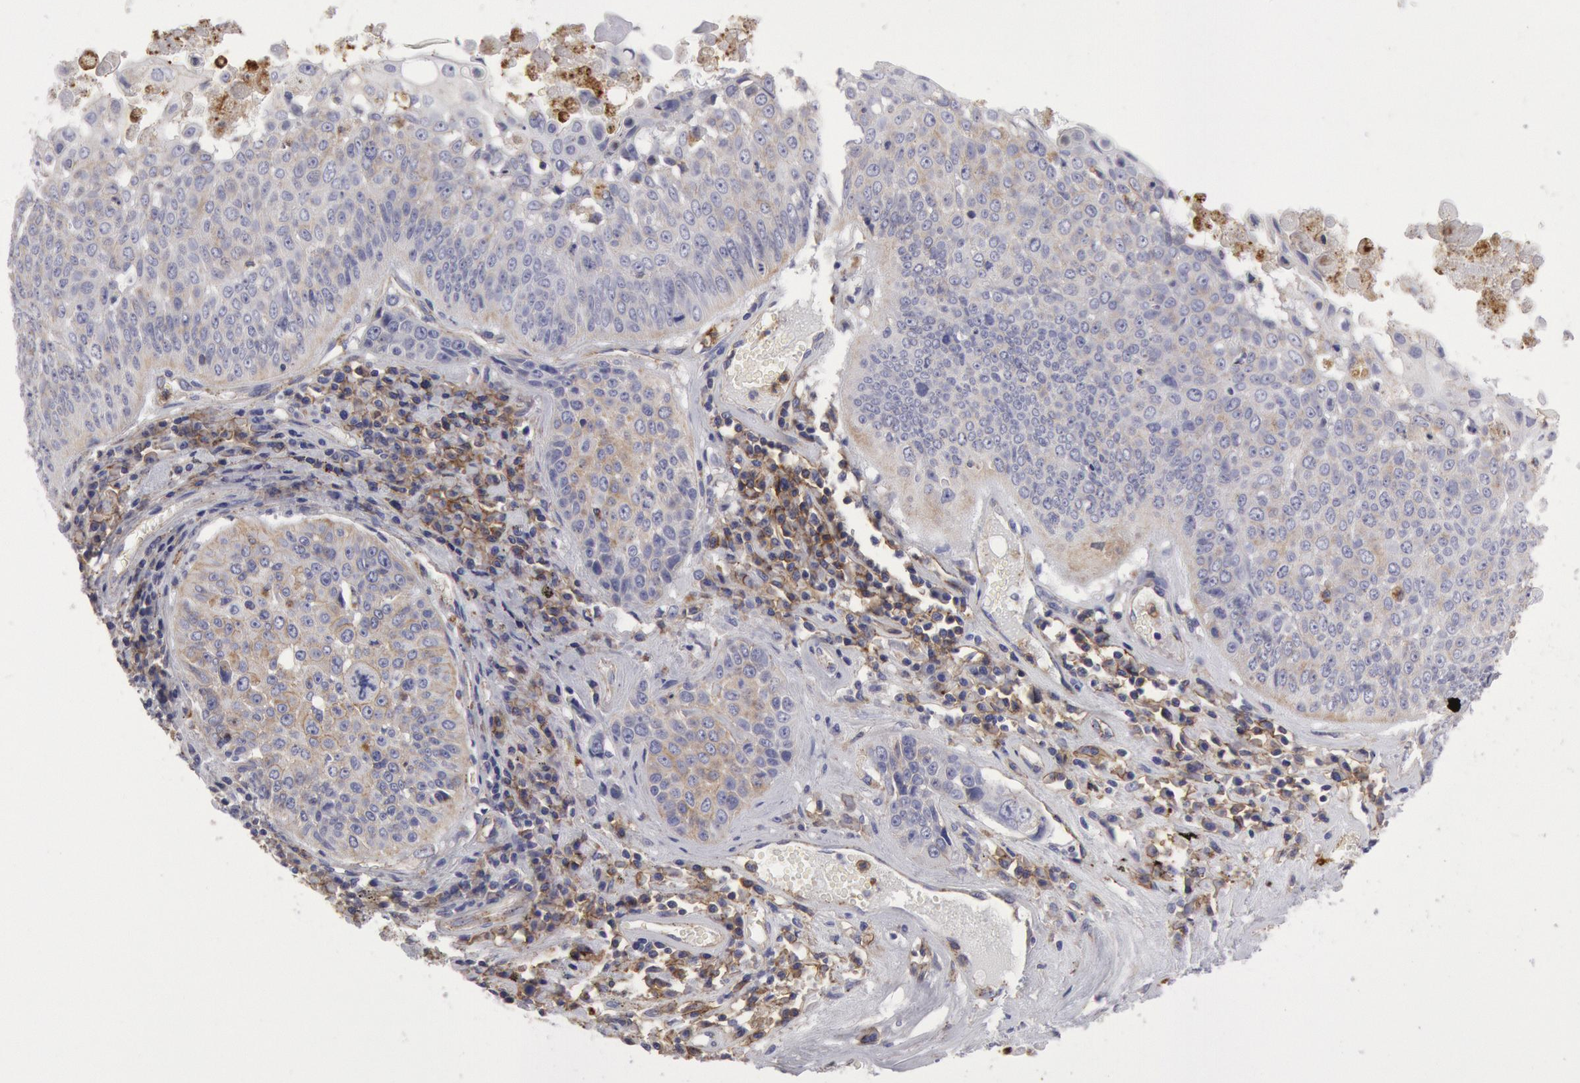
{"staining": {"intensity": "negative", "quantity": "none", "location": "none"}, "tissue": "lung cancer", "cell_type": "Tumor cells", "image_type": "cancer", "snomed": [{"axis": "morphology", "description": "Adenocarcinoma, NOS"}, {"axis": "topography", "description": "Lung"}], "caption": "IHC histopathology image of neoplastic tissue: human lung cancer stained with DAB exhibits no significant protein expression in tumor cells.", "gene": "FLOT1", "patient": {"sex": "male", "age": 60}}